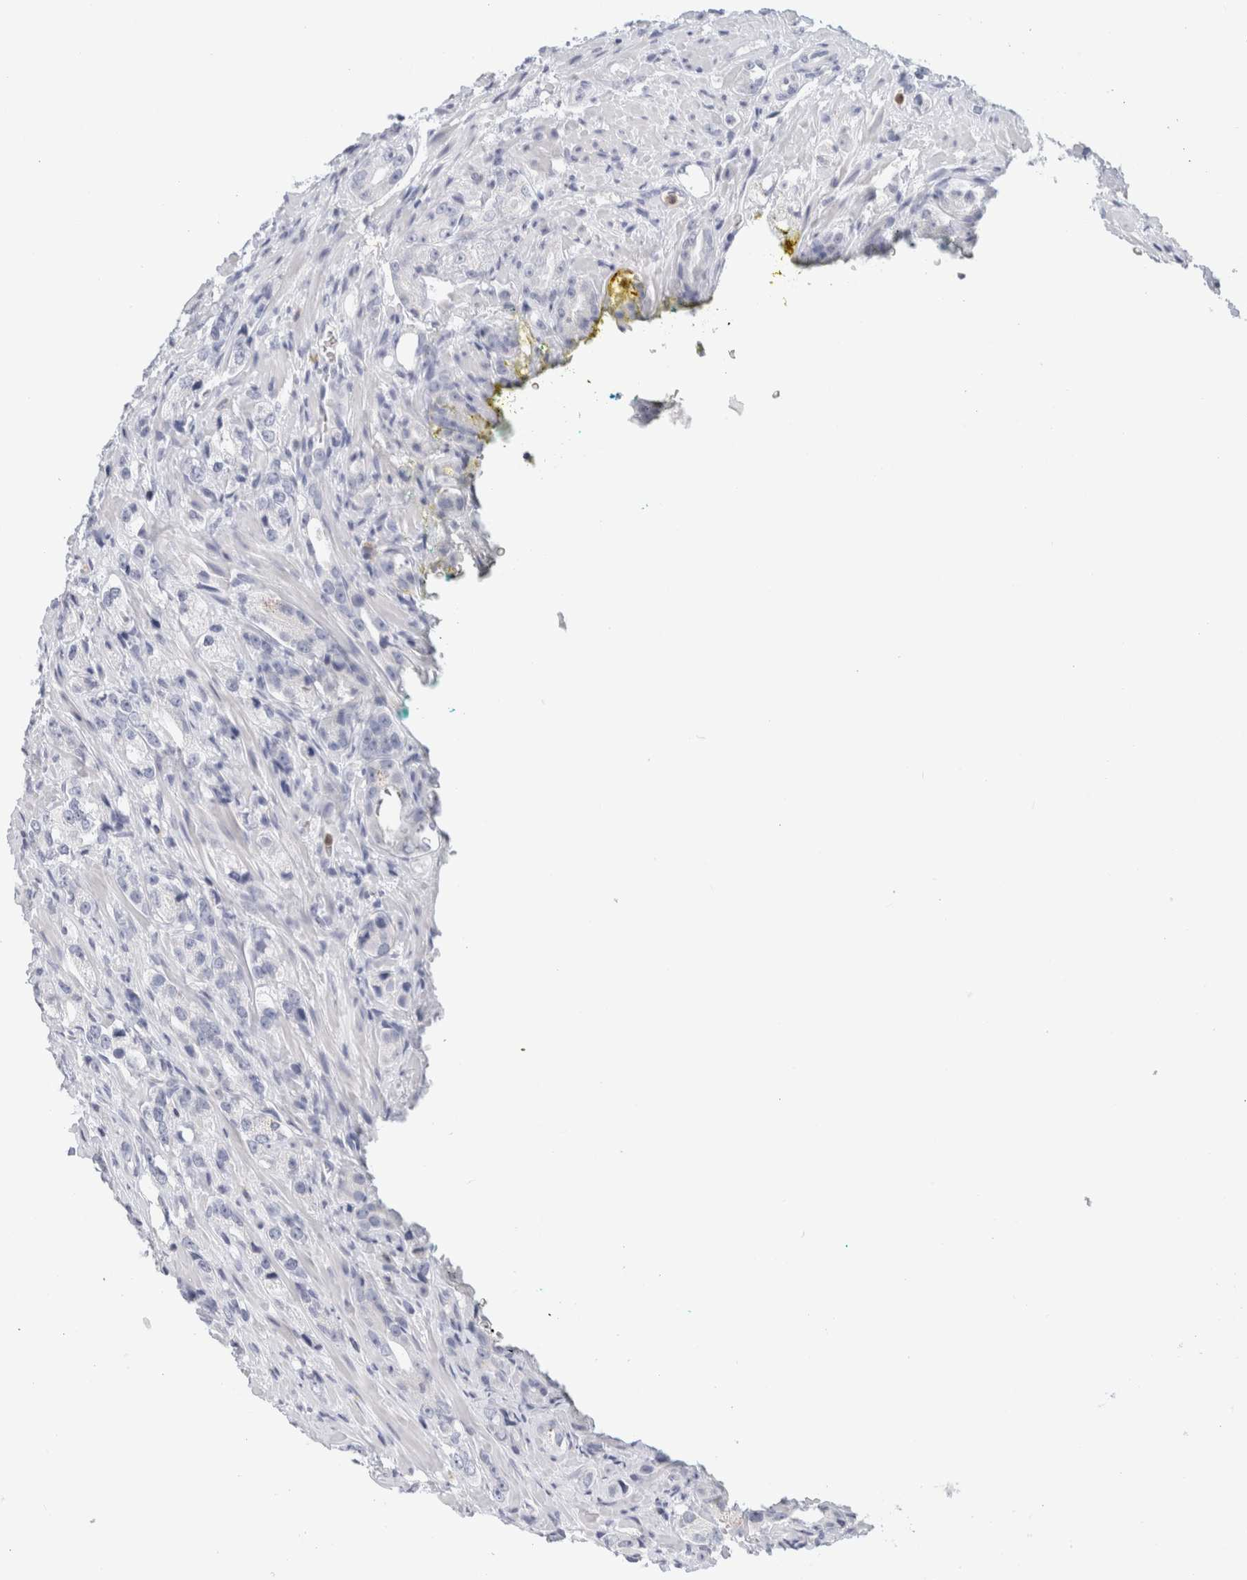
{"staining": {"intensity": "negative", "quantity": "none", "location": "none"}, "tissue": "prostate cancer", "cell_type": "Tumor cells", "image_type": "cancer", "snomed": [{"axis": "morphology", "description": "Adenocarcinoma, High grade"}, {"axis": "topography", "description": "Prostate"}], "caption": "There is no significant staining in tumor cells of prostate cancer (adenocarcinoma (high-grade)). (DAB immunohistochemistry, high magnification).", "gene": "ARG1", "patient": {"sex": "male", "age": 63}}